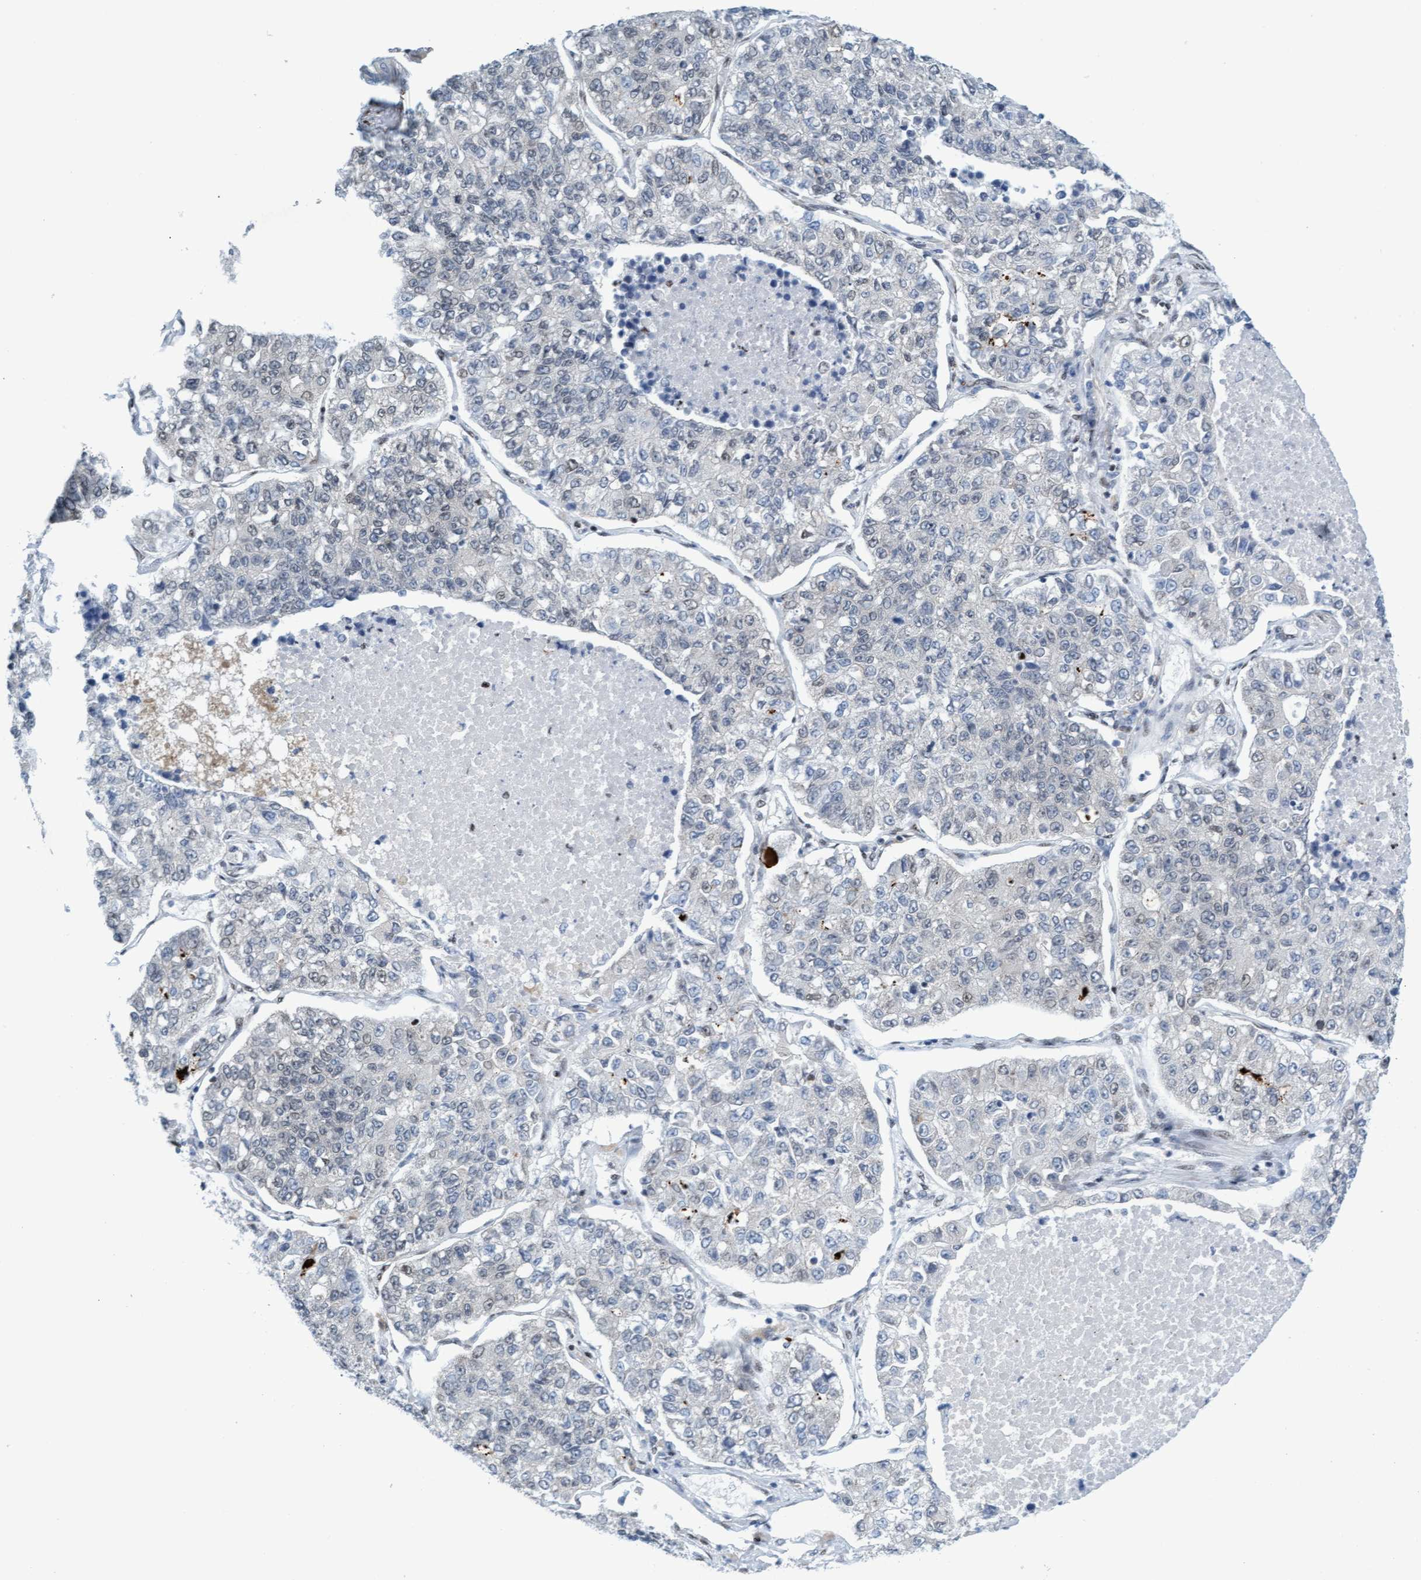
{"staining": {"intensity": "negative", "quantity": "none", "location": "none"}, "tissue": "lung cancer", "cell_type": "Tumor cells", "image_type": "cancer", "snomed": [{"axis": "morphology", "description": "Adenocarcinoma, NOS"}, {"axis": "topography", "description": "Lung"}], "caption": "There is no significant staining in tumor cells of lung cancer (adenocarcinoma). (DAB immunohistochemistry, high magnification).", "gene": "GLRX2", "patient": {"sex": "male", "age": 49}}